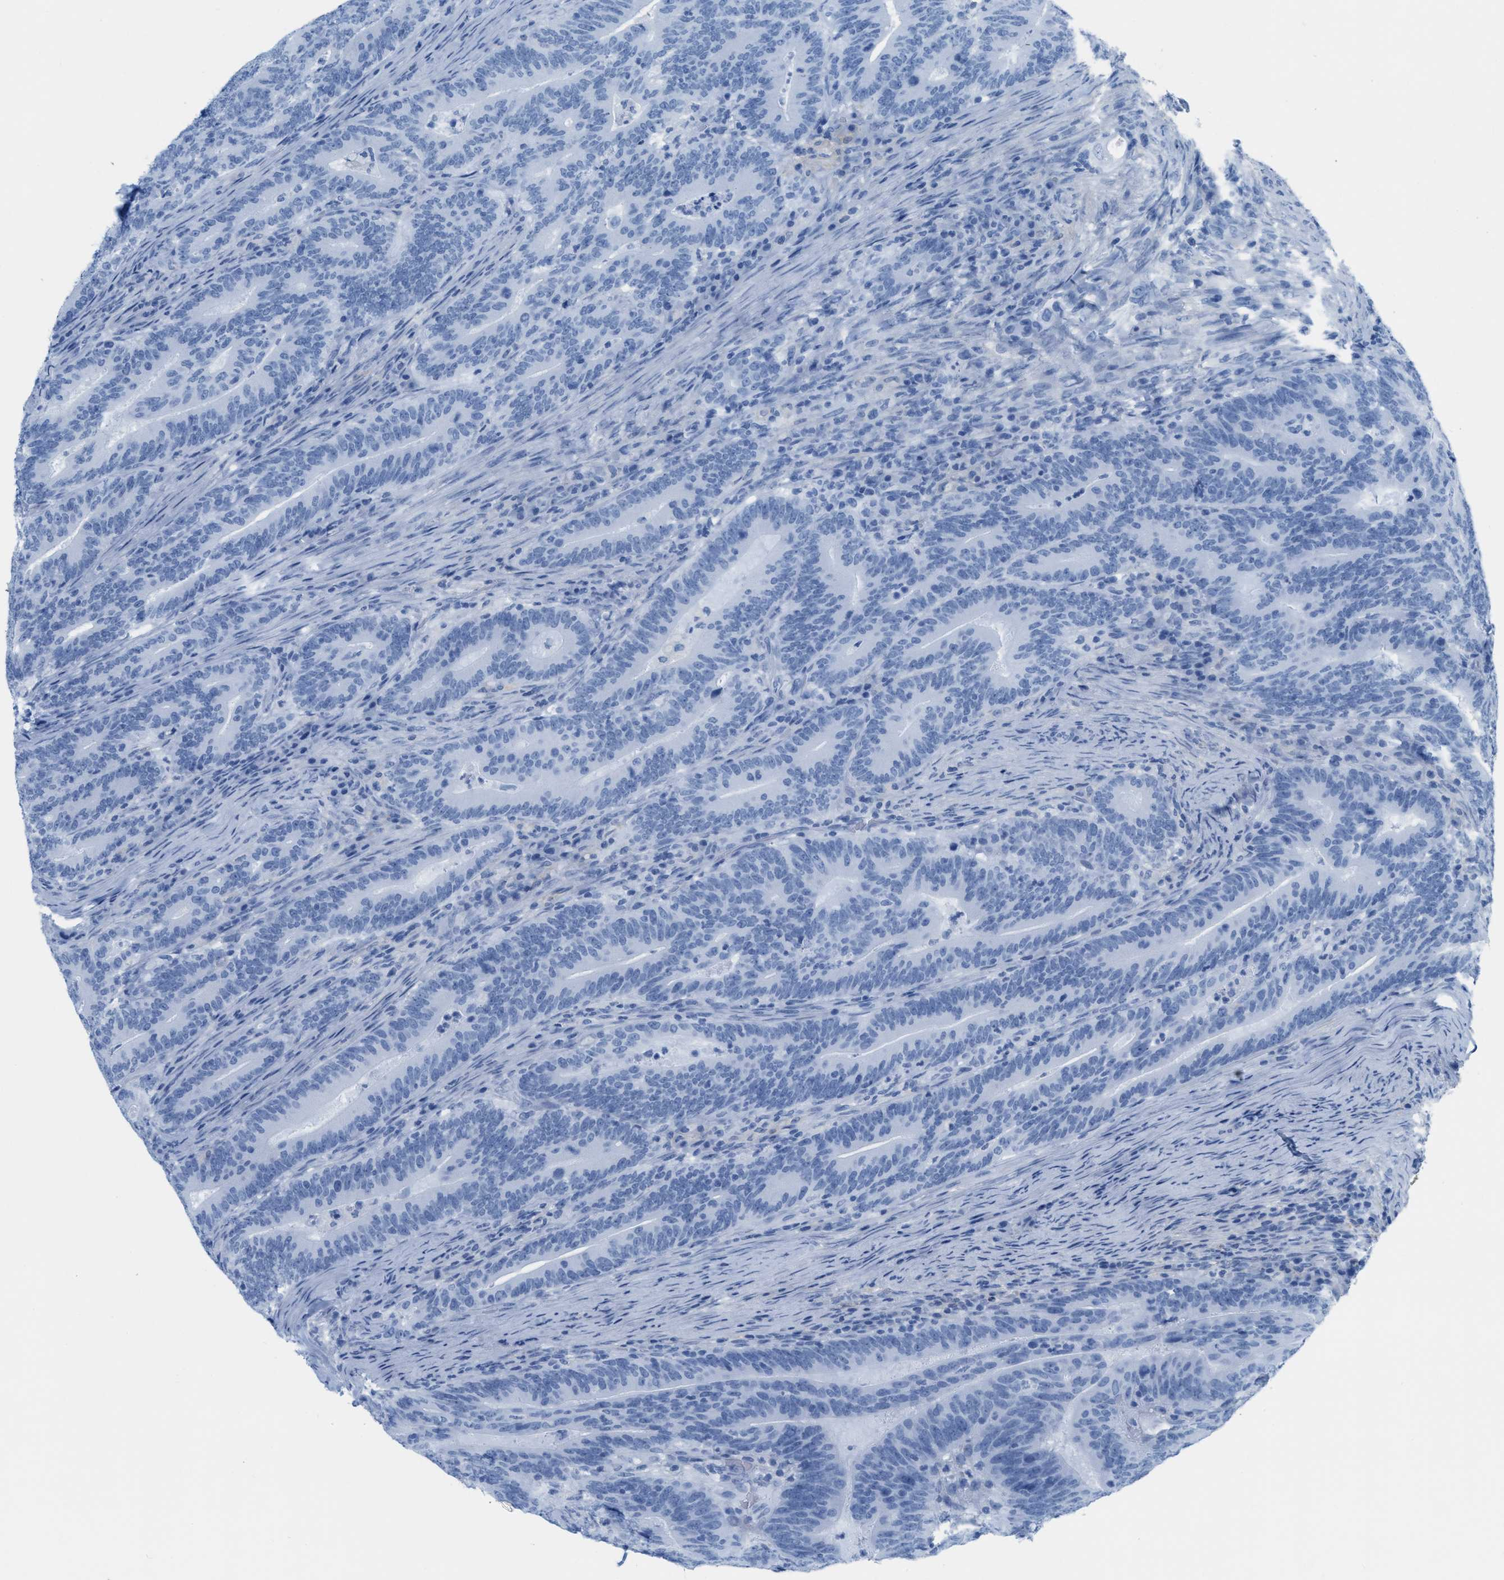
{"staining": {"intensity": "negative", "quantity": "none", "location": "none"}, "tissue": "colorectal cancer", "cell_type": "Tumor cells", "image_type": "cancer", "snomed": [{"axis": "morphology", "description": "Adenocarcinoma, NOS"}, {"axis": "topography", "description": "Colon"}], "caption": "Immunohistochemical staining of colorectal adenocarcinoma demonstrates no significant positivity in tumor cells. The staining is performed using DAB (3,3'-diaminobenzidine) brown chromogen with nuclei counter-stained in using hematoxylin.", "gene": "ASGR1", "patient": {"sex": "female", "age": 66}}